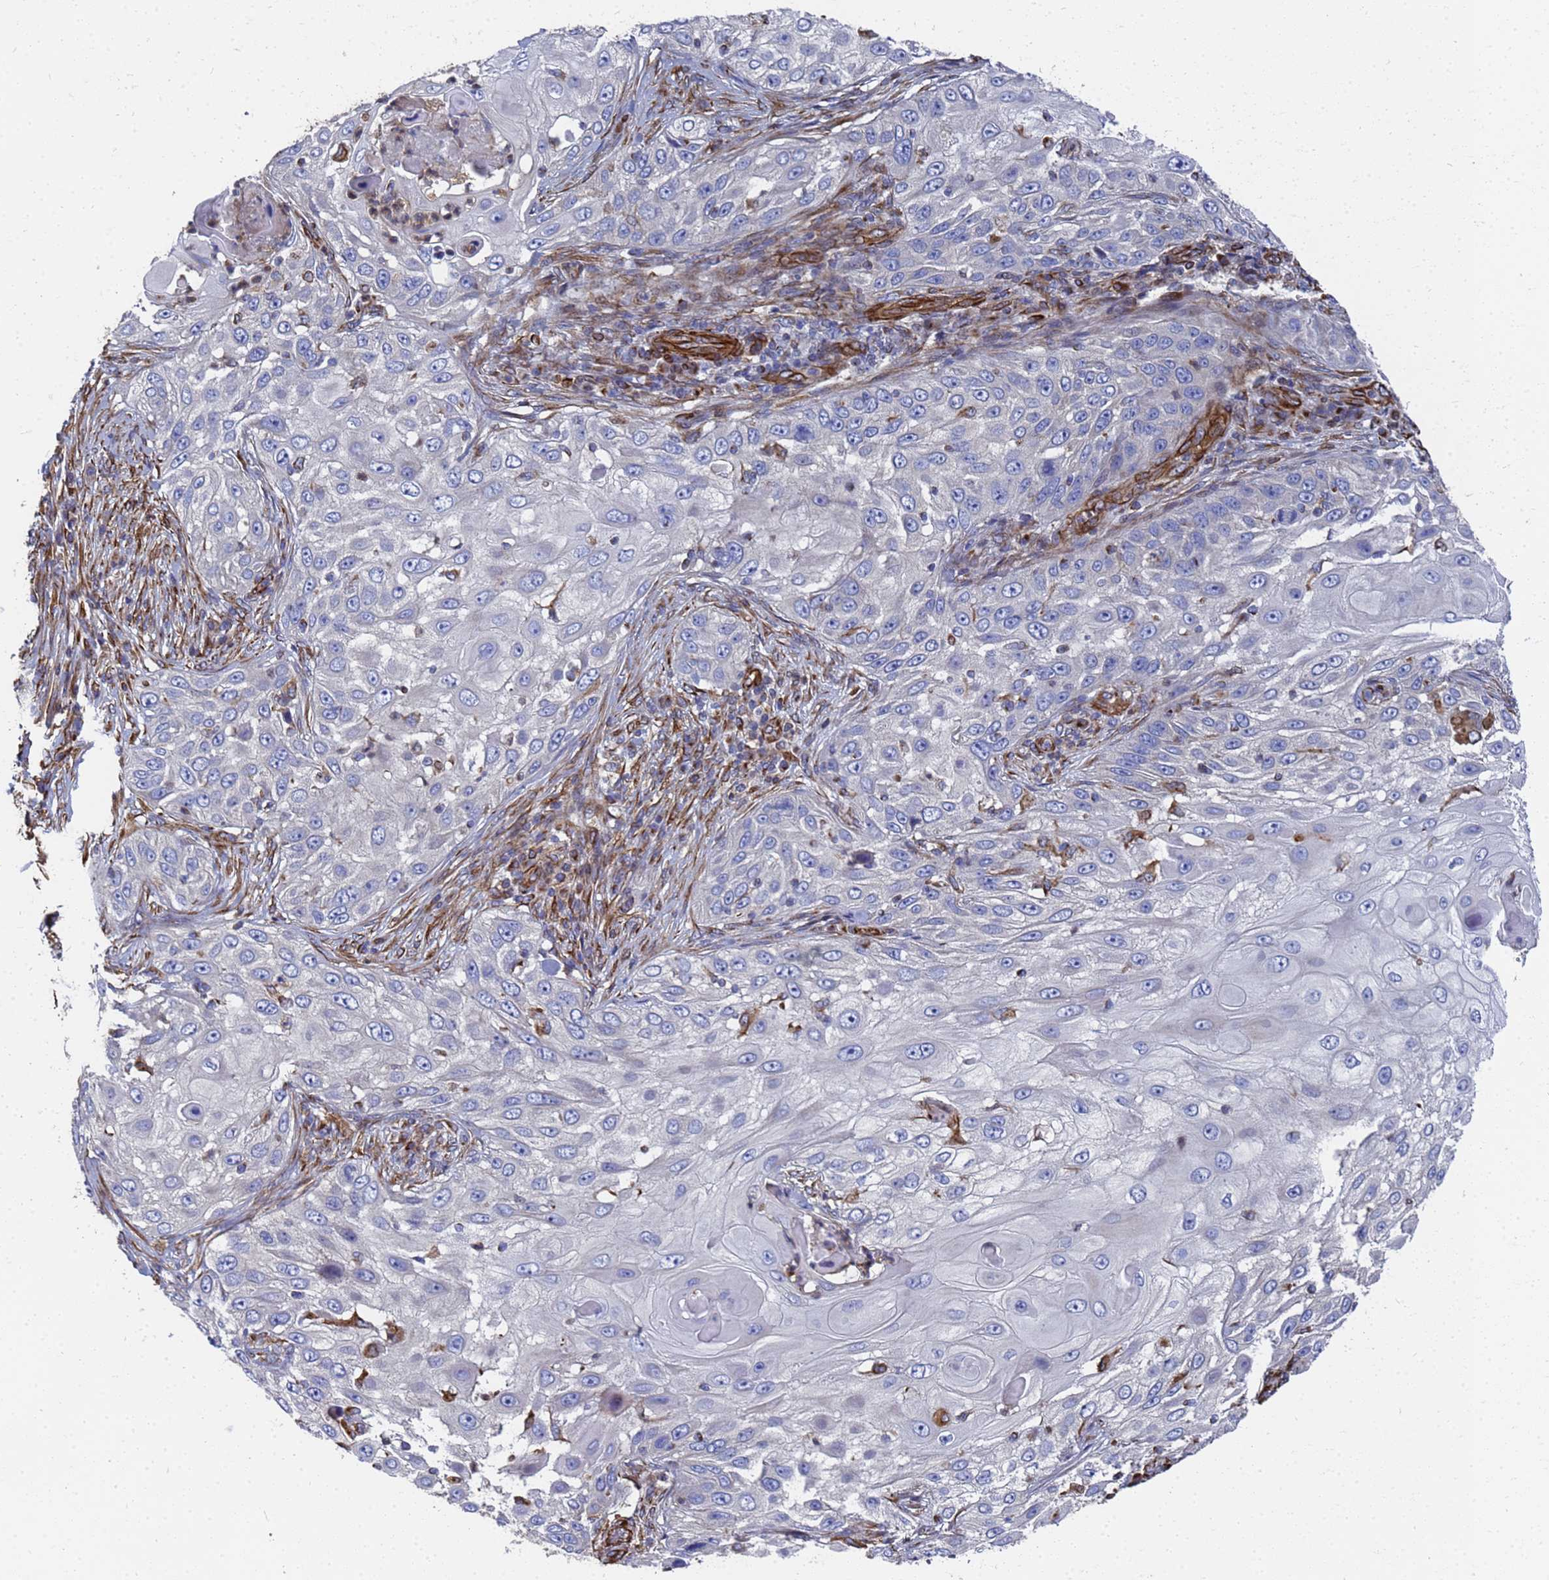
{"staining": {"intensity": "negative", "quantity": "none", "location": "none"}, "tissue": "skin cancer", "cell_type": "Tumor cells", "image_type": "cancer", "snomed": [{"axis": "morphology", "description": "Squamous cell carcinoma, NOS"}, {"axis": "topography", "description": "Skin"}], "caption": "DAB immunohistochemical staining of human skin squamous cell carcinoma displays no significant expression in tumor cells.", "gene": "SYT13", "patient": {"sex": "female", "age": 44}}